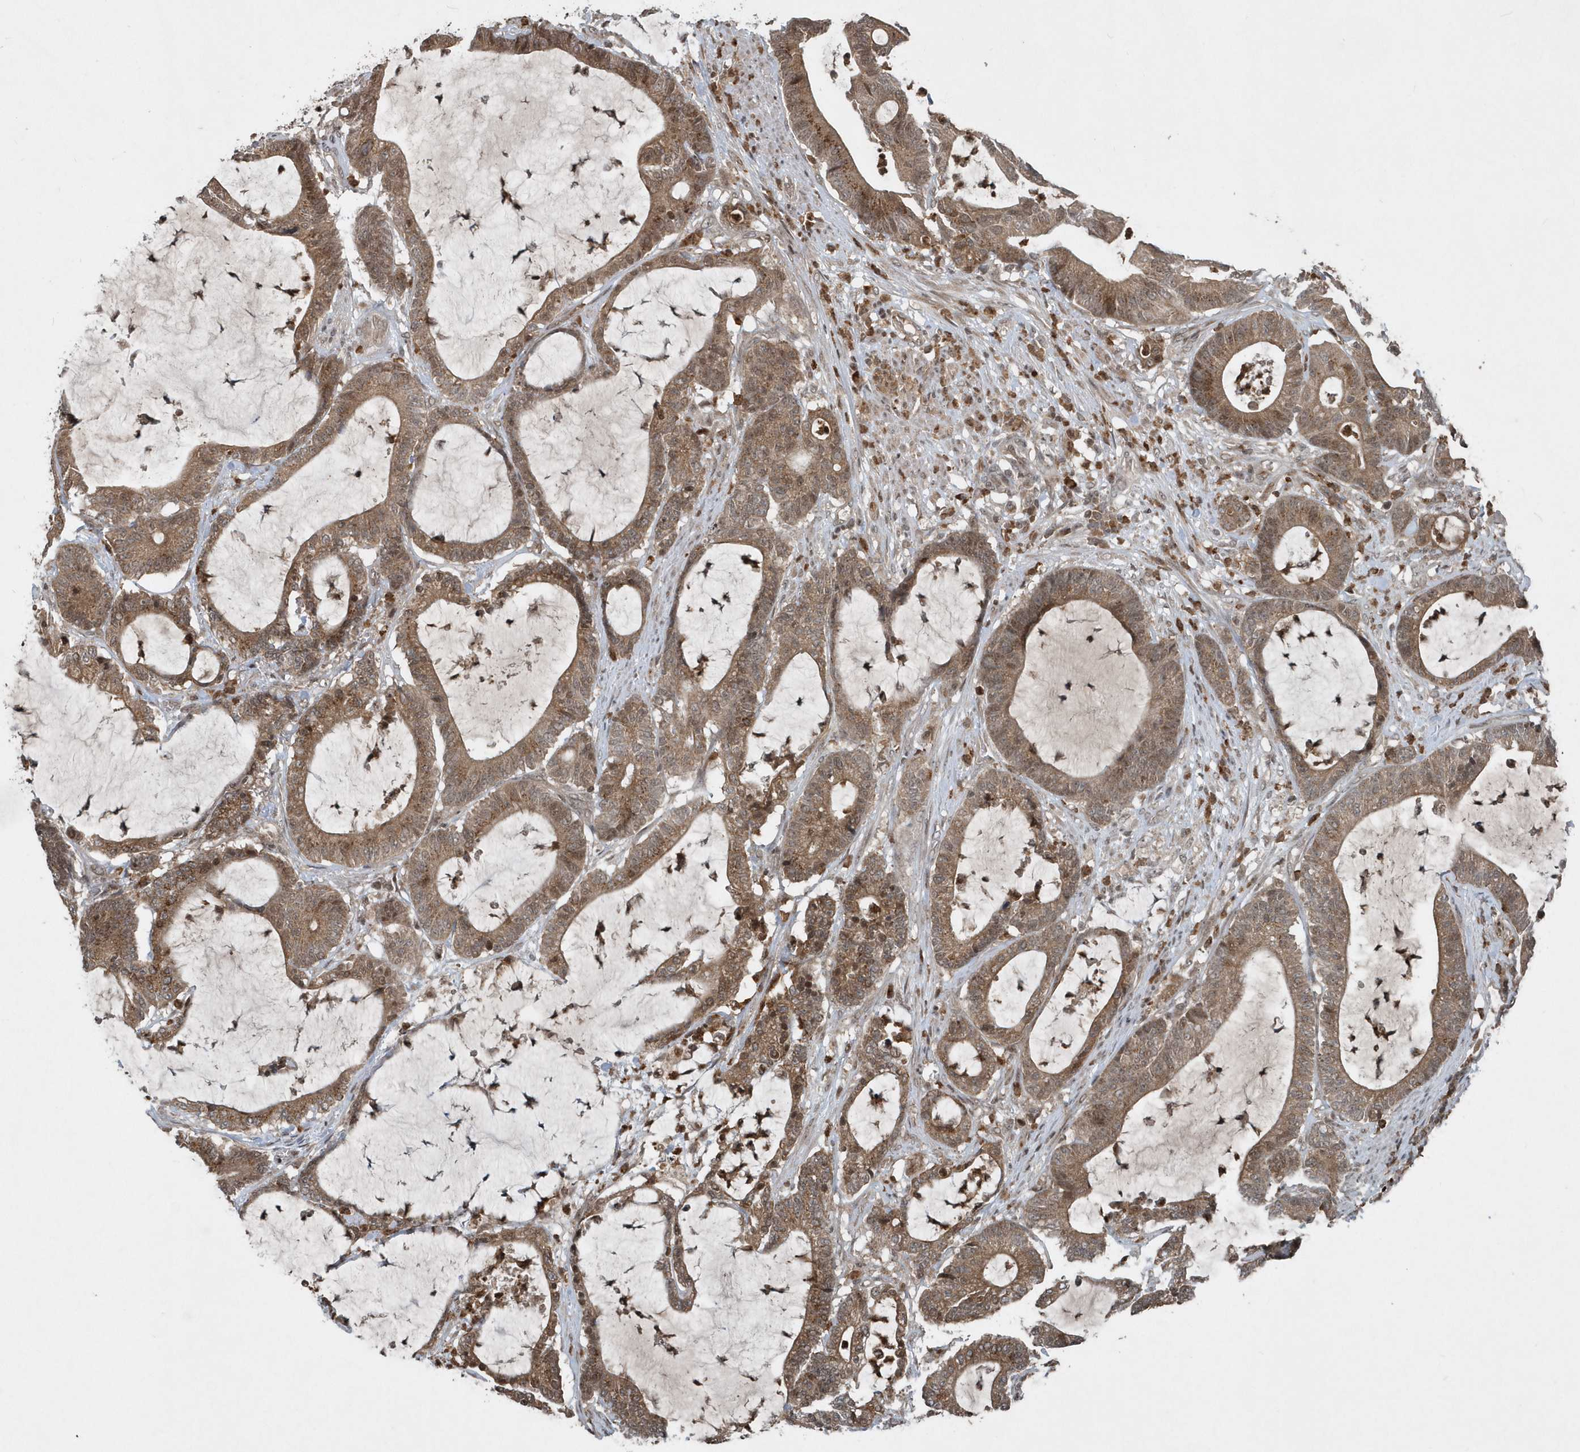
{"staining": {"intensity": "moderate", "quantity": ">75%", "location": "cytoplasmic/membranous"}, "tissue": "colorectal cancer", "cell_type": "Tumor cells", "image_type": "cancer", "snomed": [{"axis": "morphology", "description": "Adenocarcinoma, NOS"}, {"axis": "topography", "description": "Colon"}], "caption": "Immunohistochemical staining of colorectal adenocarcinoma exhibits medium levels of moderate cytoplasmic/membranous protein expression in approximately >75% of tumor cells.", "gene": "EIF2B1", "patient": {"sex": "female", "age": 84}}